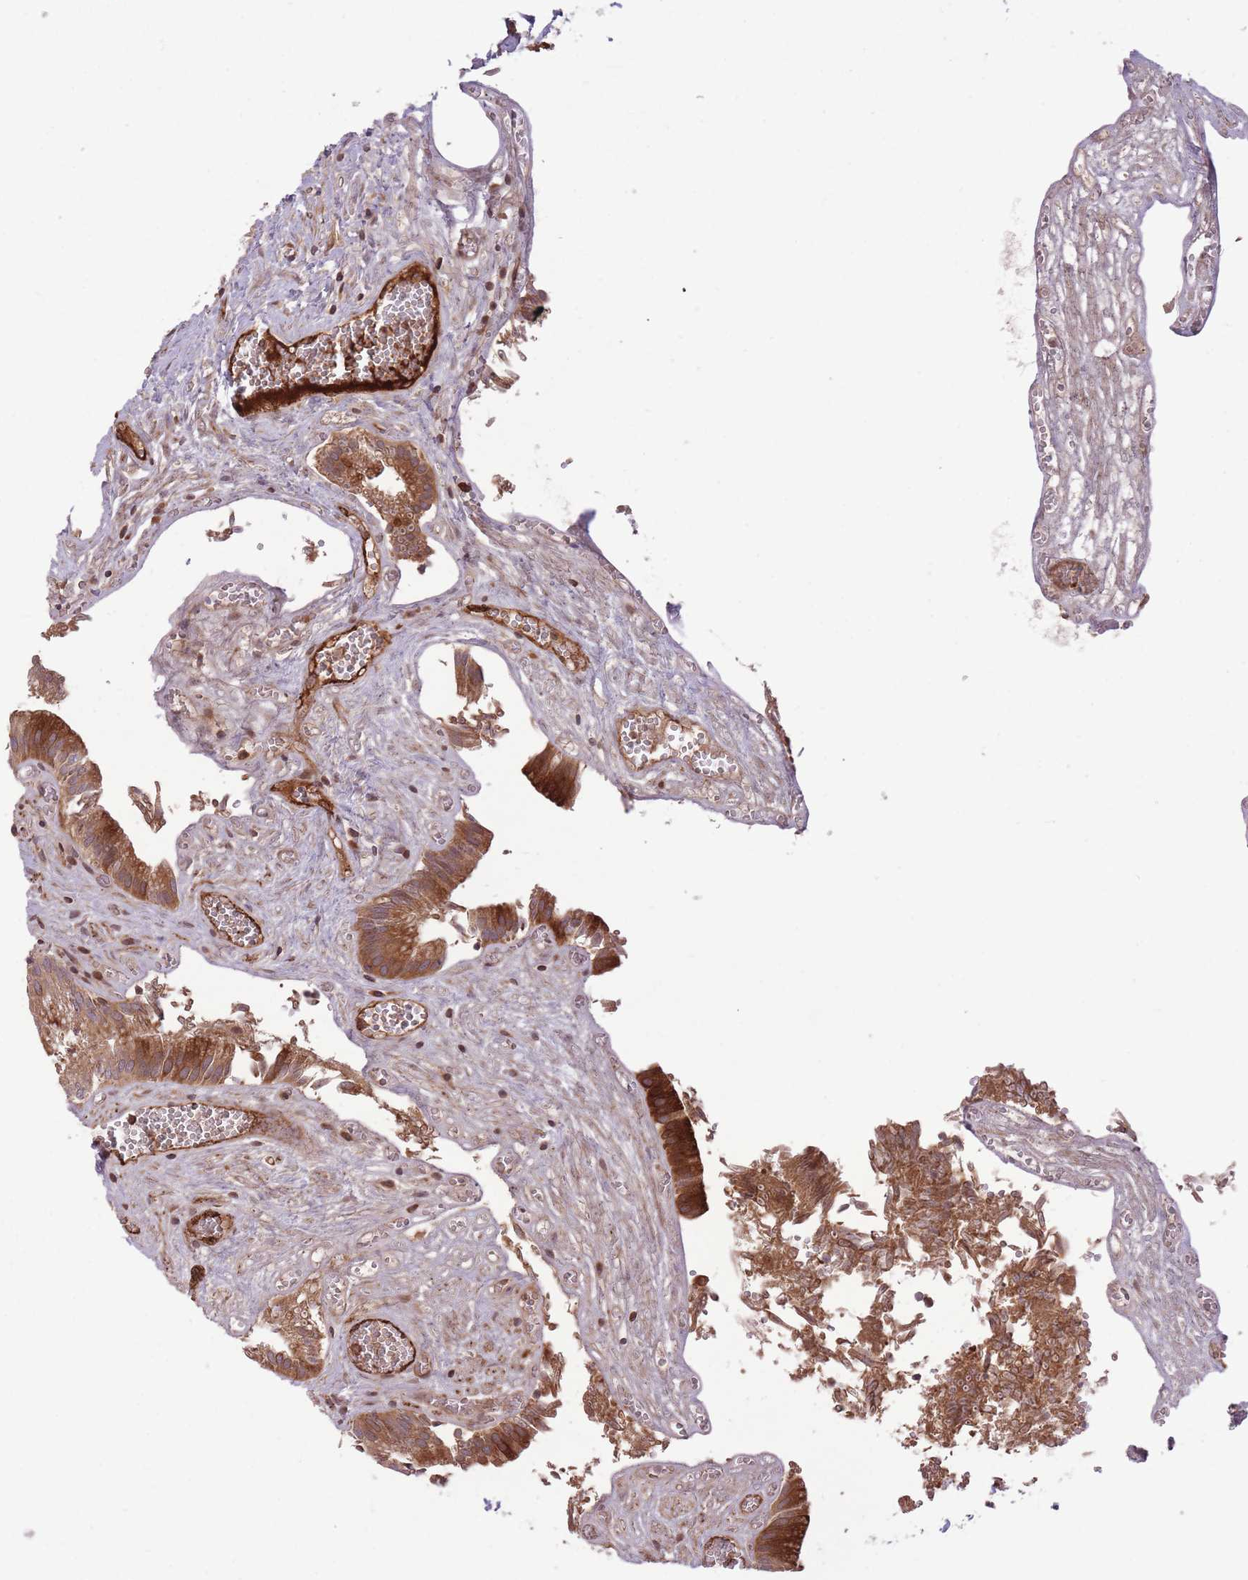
{"staining": {"intensity": "strong", "quantity": ">75%", "location": "cytoplasmic/membranous"}, "tissue": "gallbladder", "cell_type": "Glandular cells", "image_type": "normal", "snomed": [{"axis": "morphology", "description": "Normal tissue, NOS"}, {"axis": "topography", "description": "Gallbladder"}, {"axis": "topography", "description": "Peripheral nerve tissue"}], "caption": "Protein staining of unremarkable gallbladder reveals strong cytoplasmic/membranous positivity in about >75% of glandular cells.", "gene": "CISH", "patient": {"sex": "male", "age": 17}}